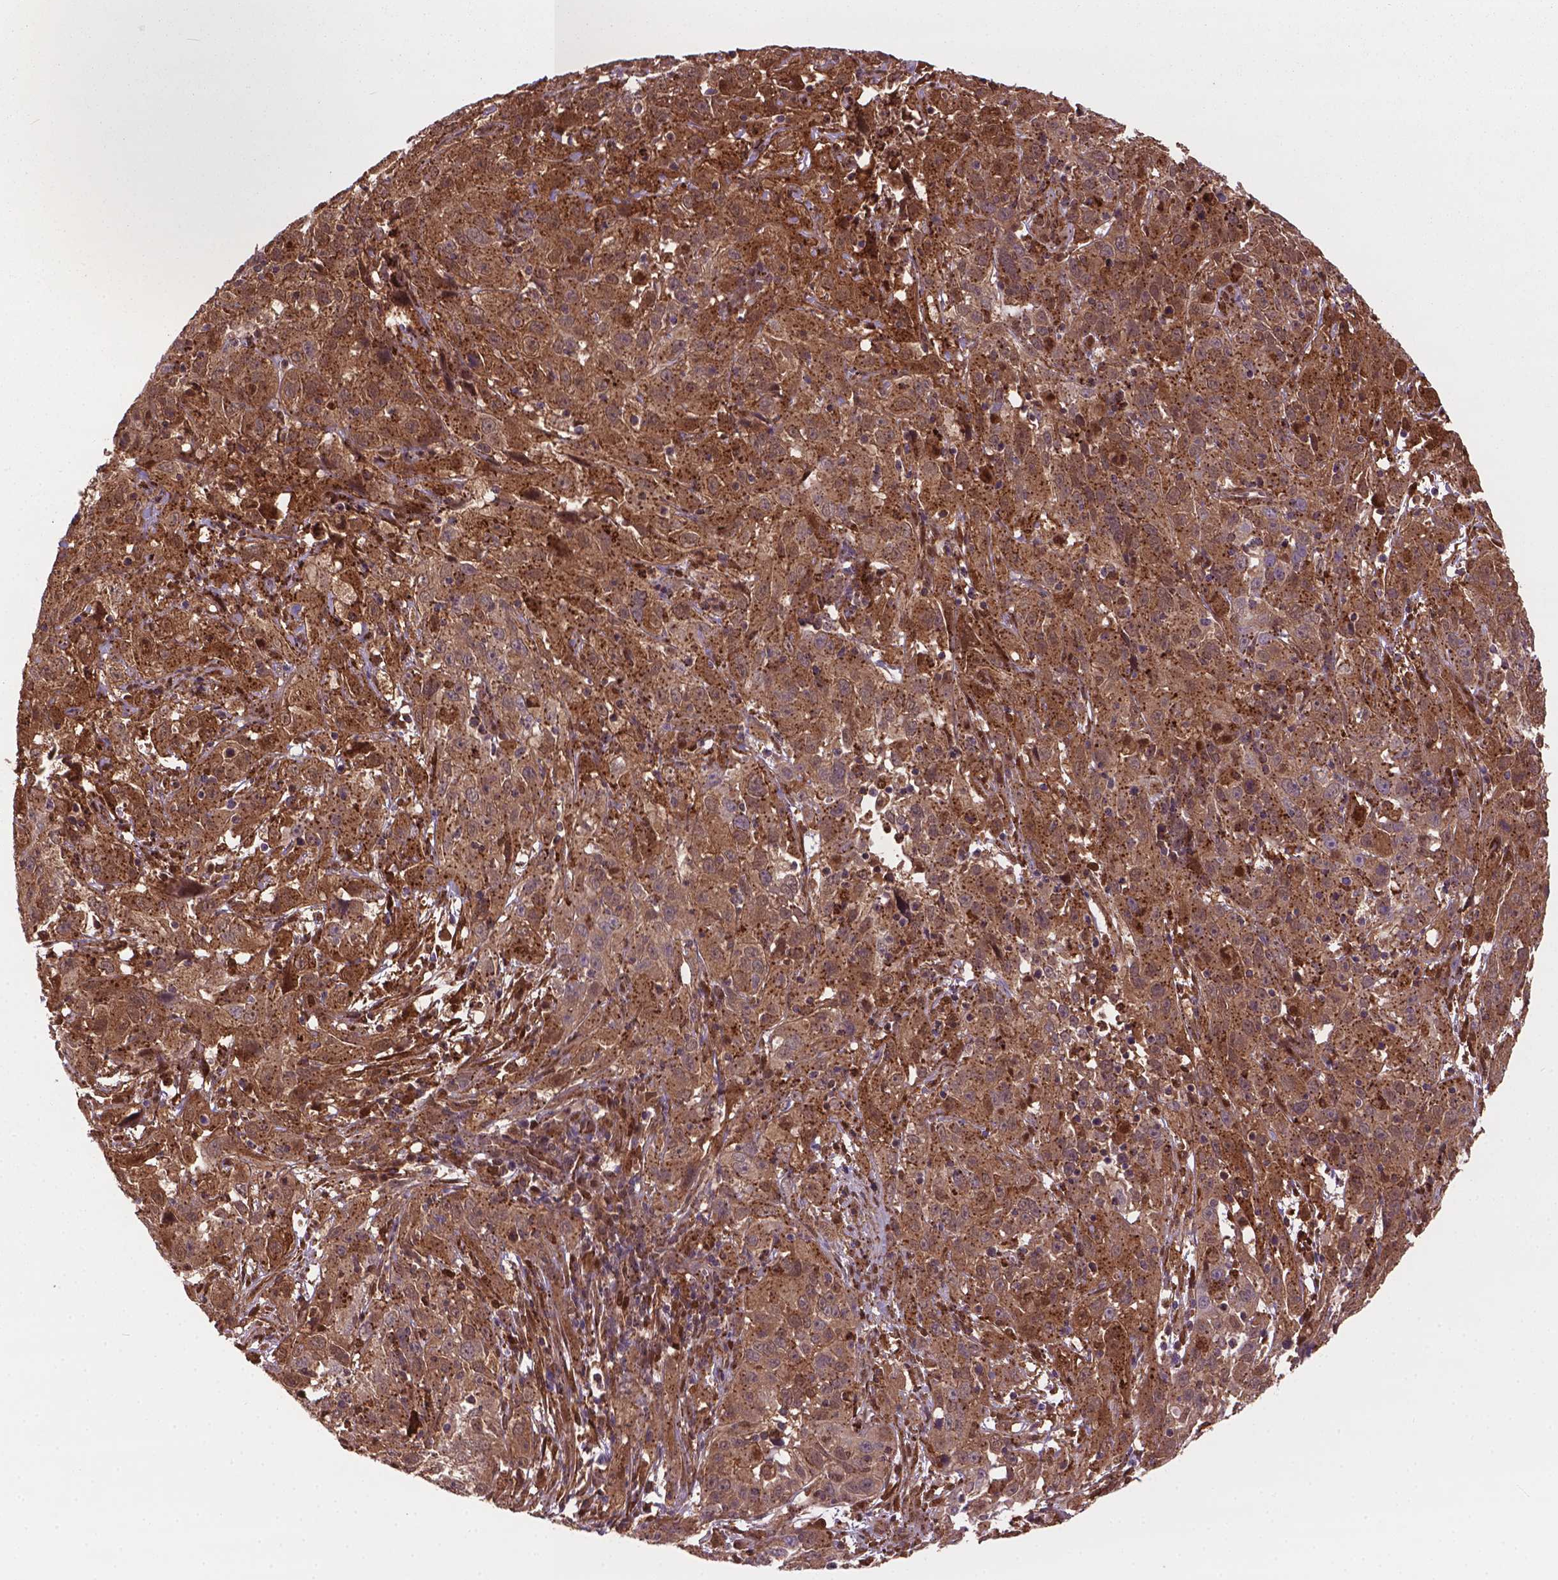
{"staining": {"intensity": "moderate", "quantity": ">75%", "location": "cytoplasmic/membranous,nuclear"}, "tissue": "cervical cancer", "cell_type": "Tumor cells", "image_type": "cancer", "snomed": [{"axis": "morphology", "description": "Squamous cell carcinoma, NOS"}, {"axis": "topography", "description": "Cervix"}], "caption": "An image showing moderate cytoplasmic/membranous and nuclear staining in approximately >75% of tumor cells in squamous cell carcinoma (cervical), as visualized by brown immunohistochemical staining.", "gene": "PLIN3", "patient": {"sex": "female", "age": 32}}